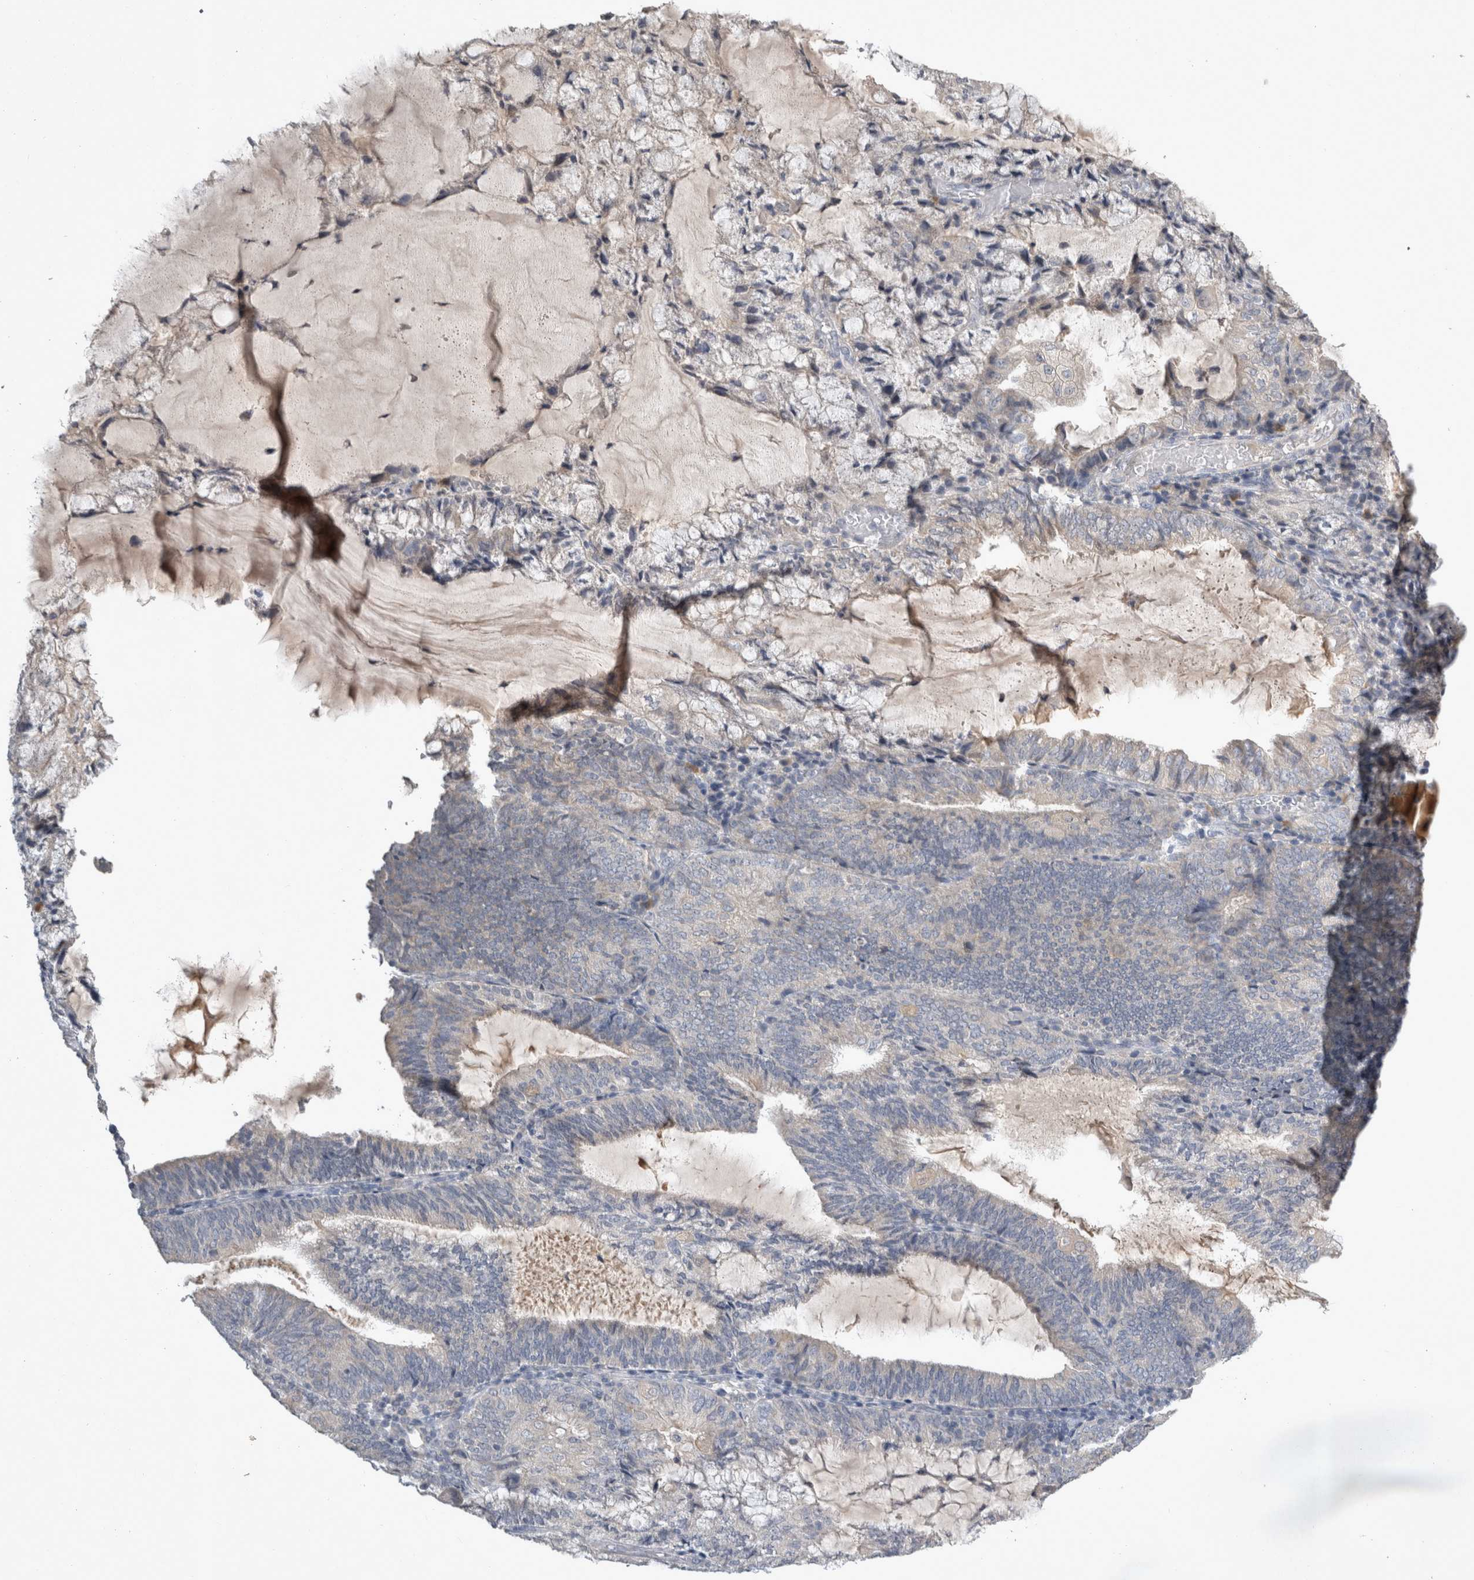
{"staining": {"intensity": "negative", "quantity": "none", "location": "none"}, "tissue": "endometrial cancer", "cell_type": "Tumor cells", "image_type": "cancer", "snomed": [{"axis": "morphology", "description": "Adenocarcinoma, NOS"}, {"axis": "topography", "description": "Endometrium"}], "caption": "A high-resolution histopathology image shows immunohistochemistry staining of endometrial cancer (adenocarcinoma), which shows no significant positivity in tumor cells.", "gene": "SLC22A11", "patient": {"sex": "female", "age": 81}}